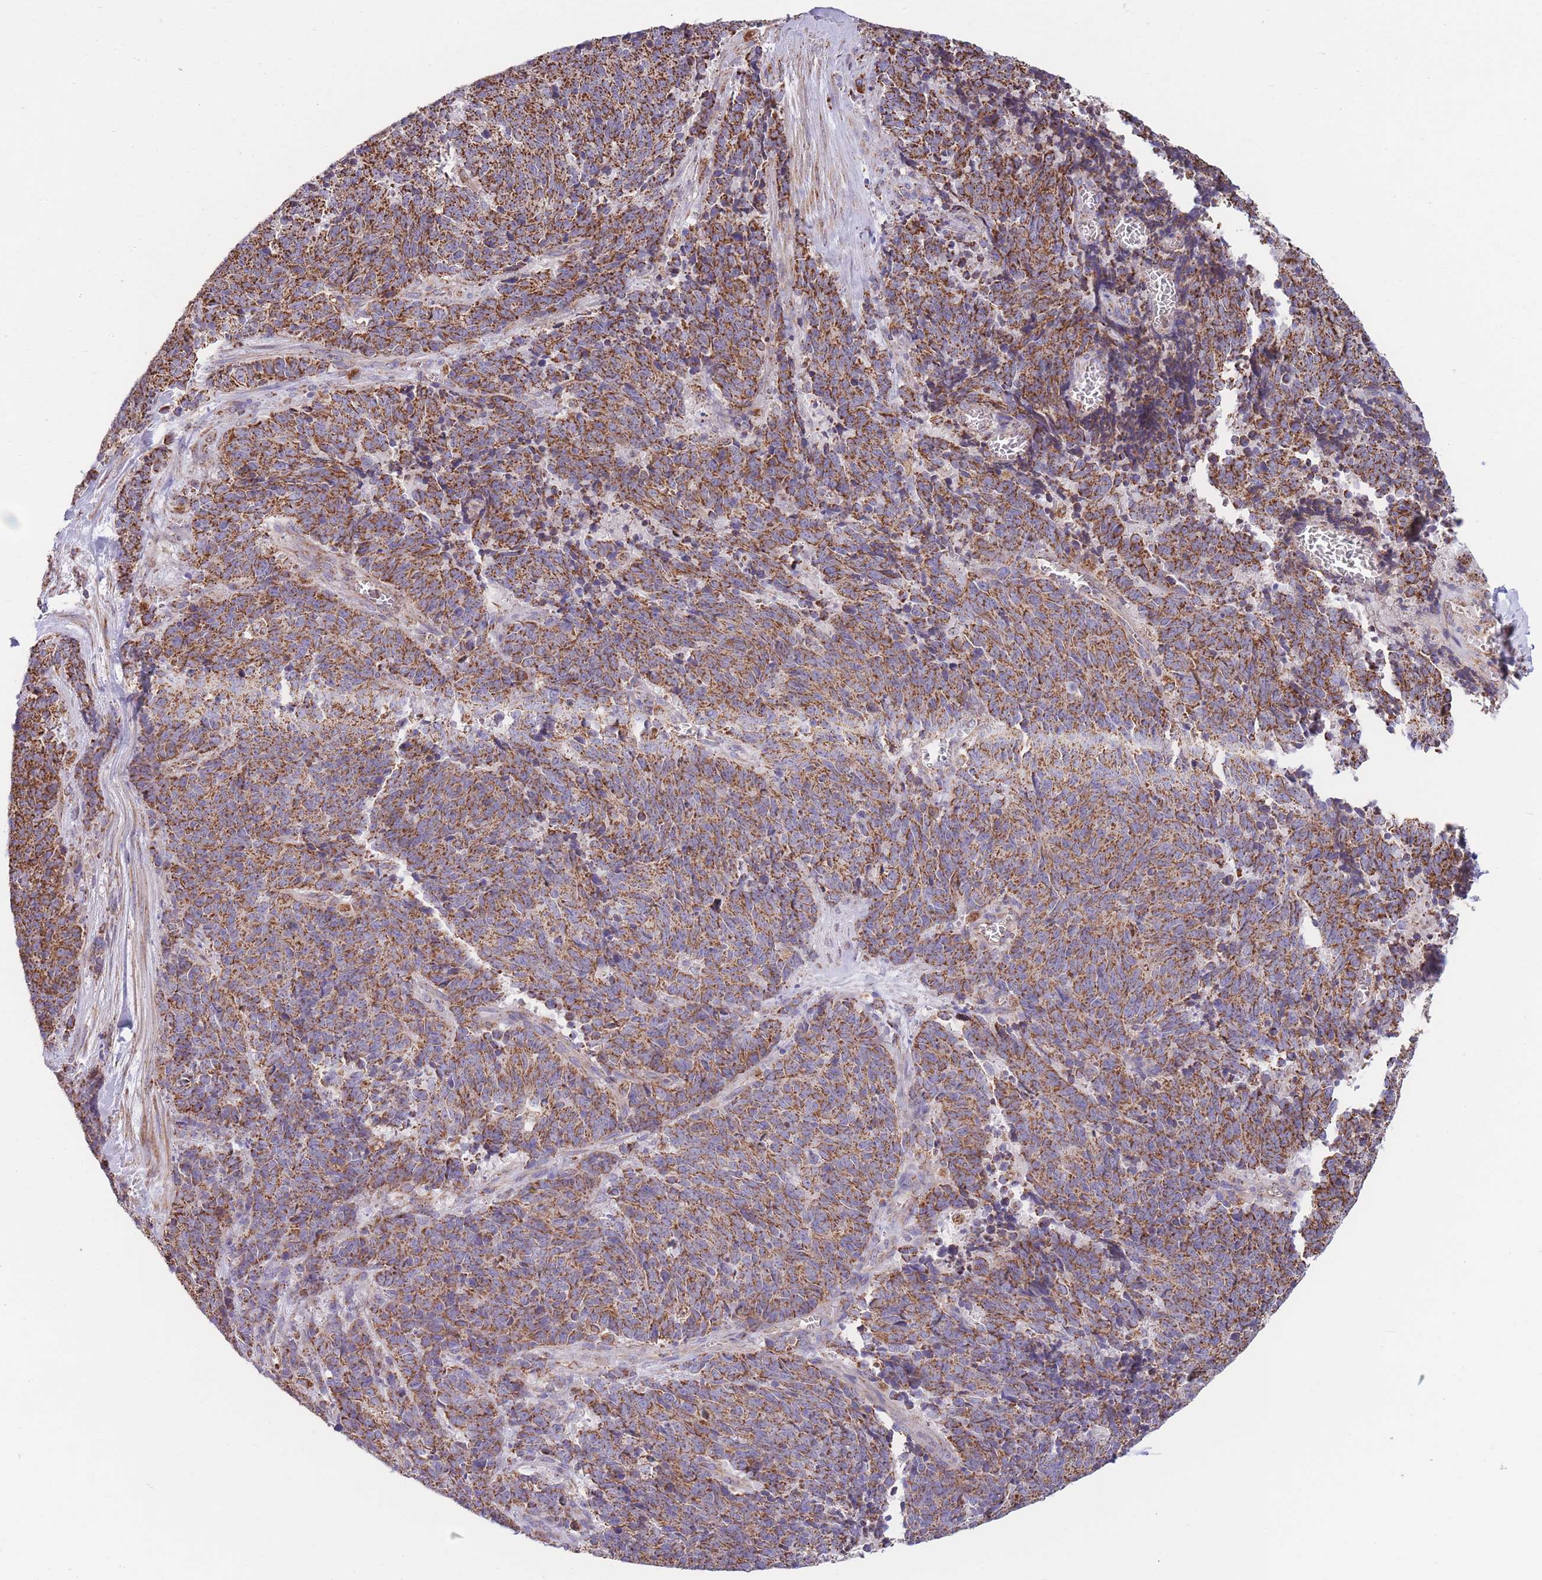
{"staining": {"intensity": "moderate", "quantity": ">75%", "location": "cytoplasmic/membranous"}, "tissue": "cervical cancer", "cell_type": "Tumor cells", "image_type": "cancer", "snomed": [{"axis": "morphology", "description": "Squamous cell carcinoma, NOS"}, {"axis": "topography", "description": "Cervix"}], "caption": "Moderate cytoplasmic/membranous staining is present in approximately >75% of tumor cells in cervical cancer (squamous cell carcinoma).", "gene": "FKBP8", "patient": {"sex": "female", "age": 29}}